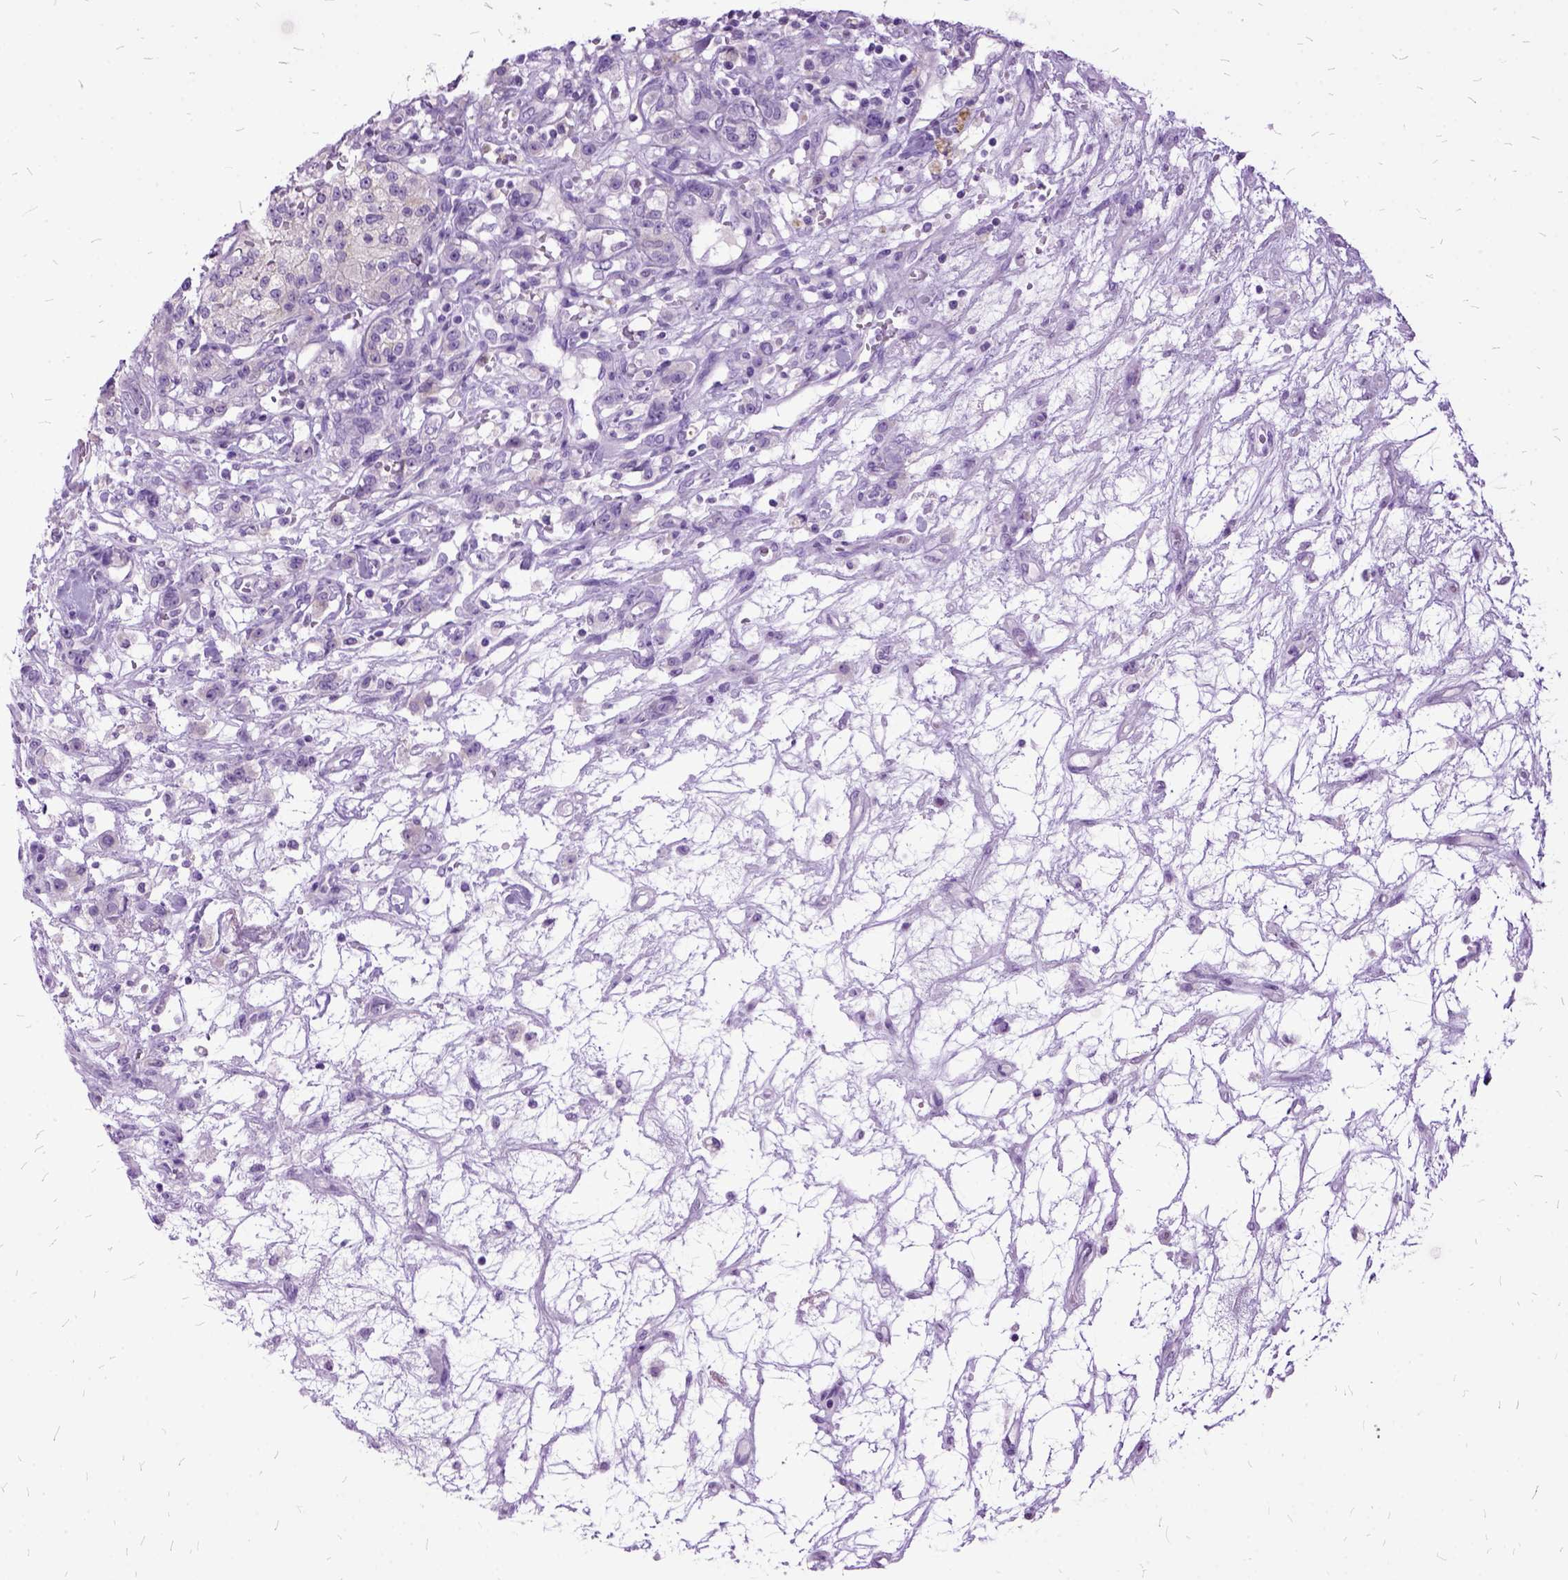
{"staining": {"intensity": "negative", "quantity": "none", "location": "none"}, "tissue": "renal cancer", "cell_type": "Tumor cells", "image_type": "cancer", "snomed": [{"axis": "morphology", "description": "Adenocarcinoma, NOS"}, {"axis": "topography", "description": "Kidney"}], "caption": "Tumor cells are negative for protein expression in human renal cancer.", "gene": "MME", "patient": {"sex": "female", "age": 63}}